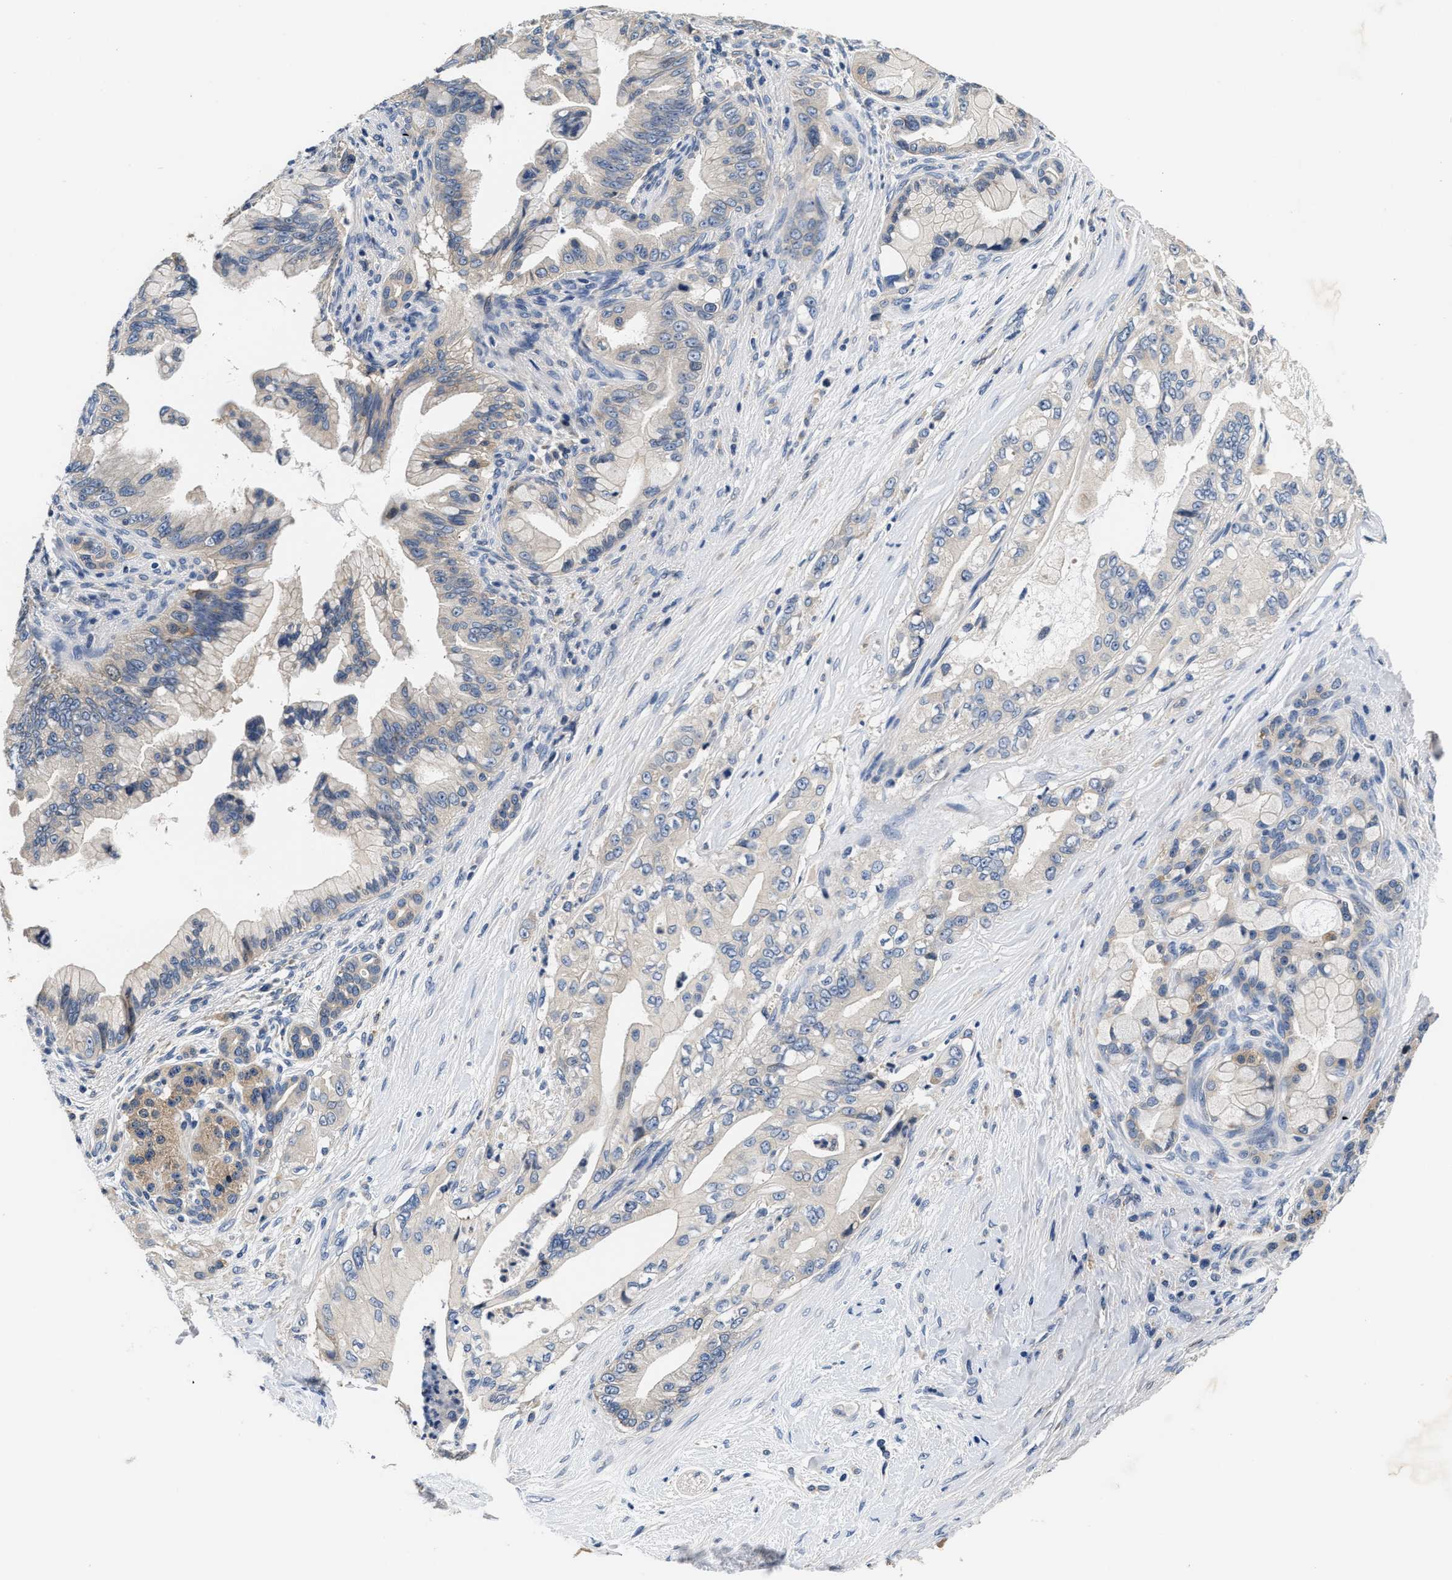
{"staining": {"intensity": "weak", "quantity": "<25%", "location": "cytoplasmic/membranous"}, "tissue": "pancreatic cancer", "cell_type": "Tumor cells", "image_type": "cancer", "snomed": [{"axis": "morphology", "description": "Adenocarcinoma, NOS"}, {"axis": "topography", "description": "Pancreas"}], "caption": "High power microscopy micrograph of an immunohistochemistry photomicrograph of pancreatic cancer (adenocarcinoma), revealing no significant staining in tumor cells.", "gene": "ANKIB1", "patient": {"sex": "male", "age": 59}}